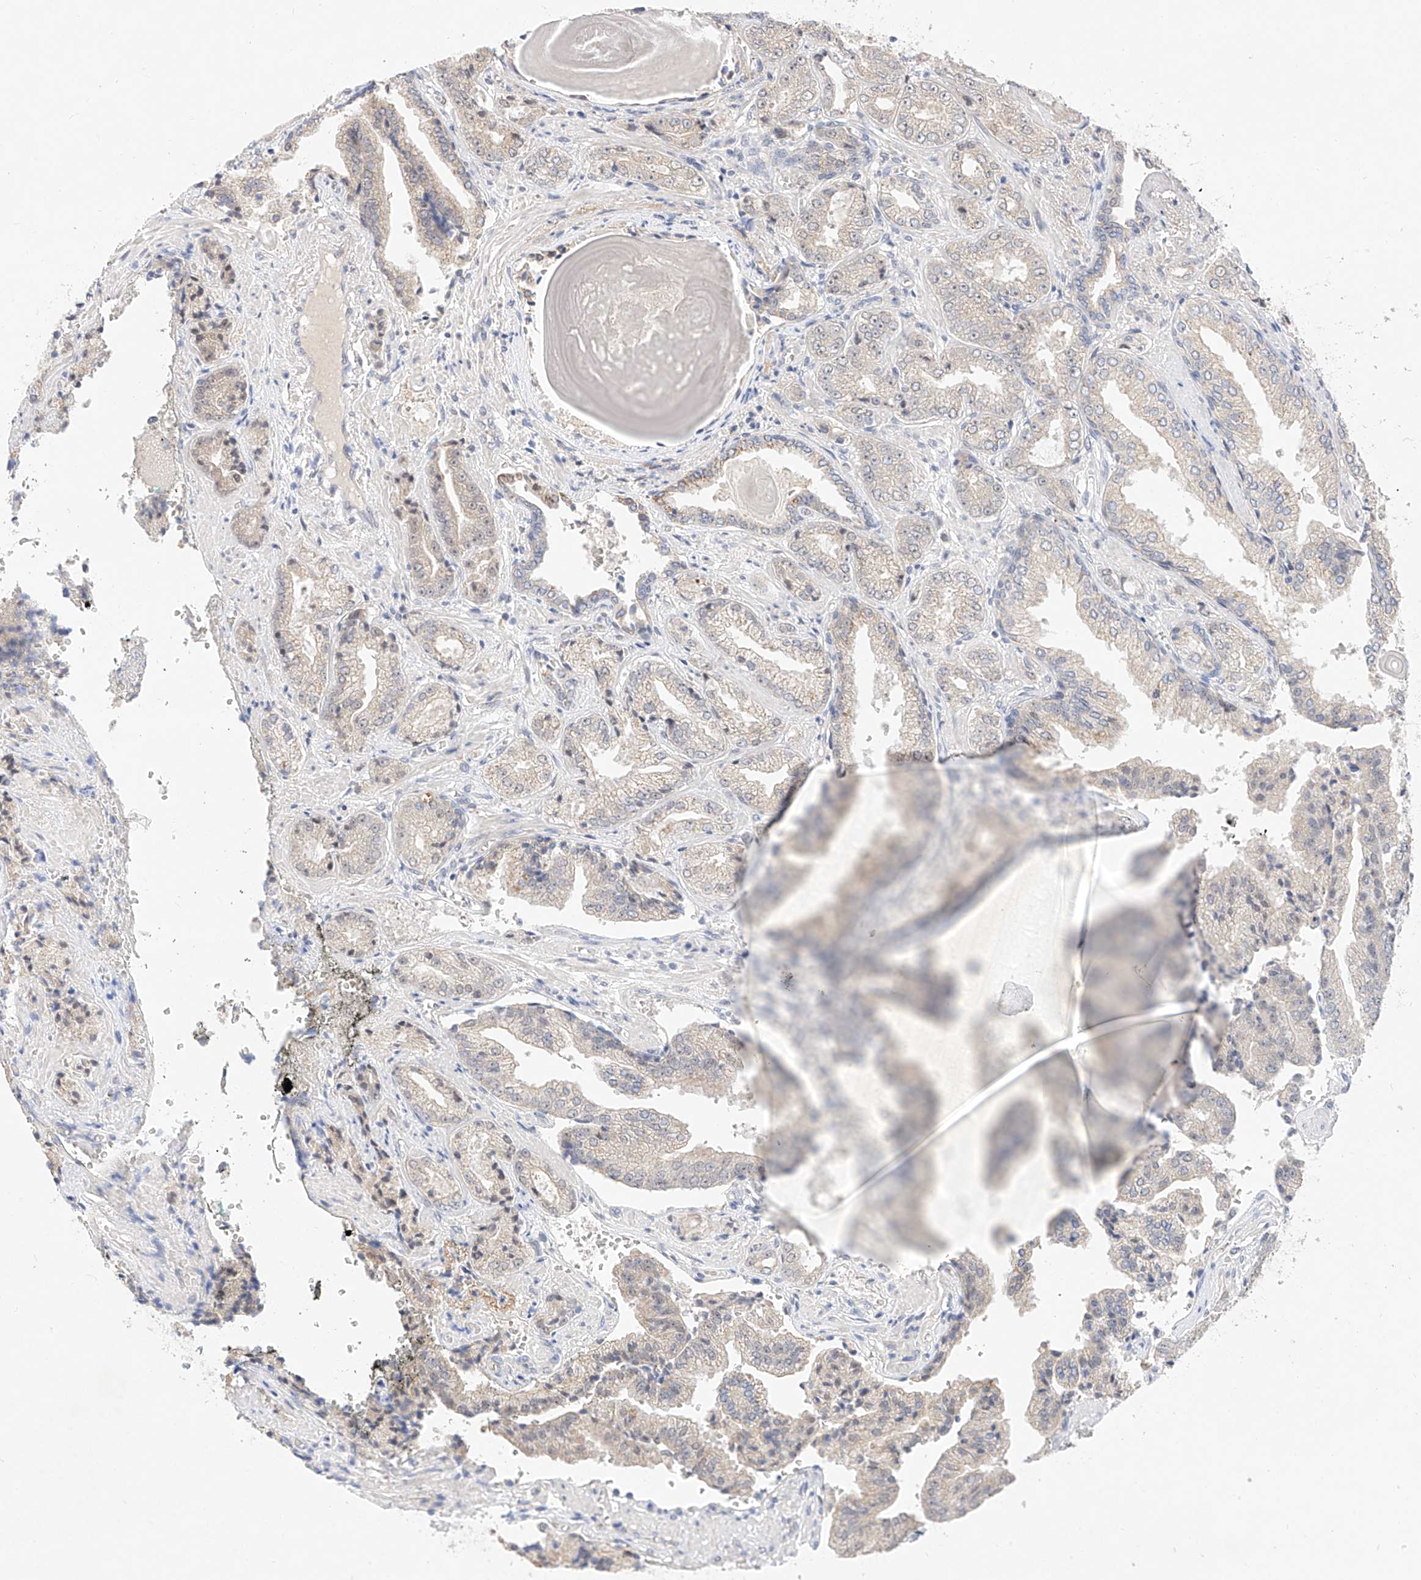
{"staining": {"intensity": "negative", "quantity": "none", "location": "none"}, "tissue": "prostate cancer", "cell_type": "Tumor cells", "image_type": "cancer", "snomed": [{"axis": "morphology", "description": "Adenocarcinoma, High grade"}, {"axis": "topography", "description": "Prostate"}], "caption": "Prostate cancer (high-grade adenocarcinoma) was stained to show a protein in brown. There is no significant staining in tumor cells.", "gene": "IL22RA2", "patient": {"sex": "male", "age": 71}}